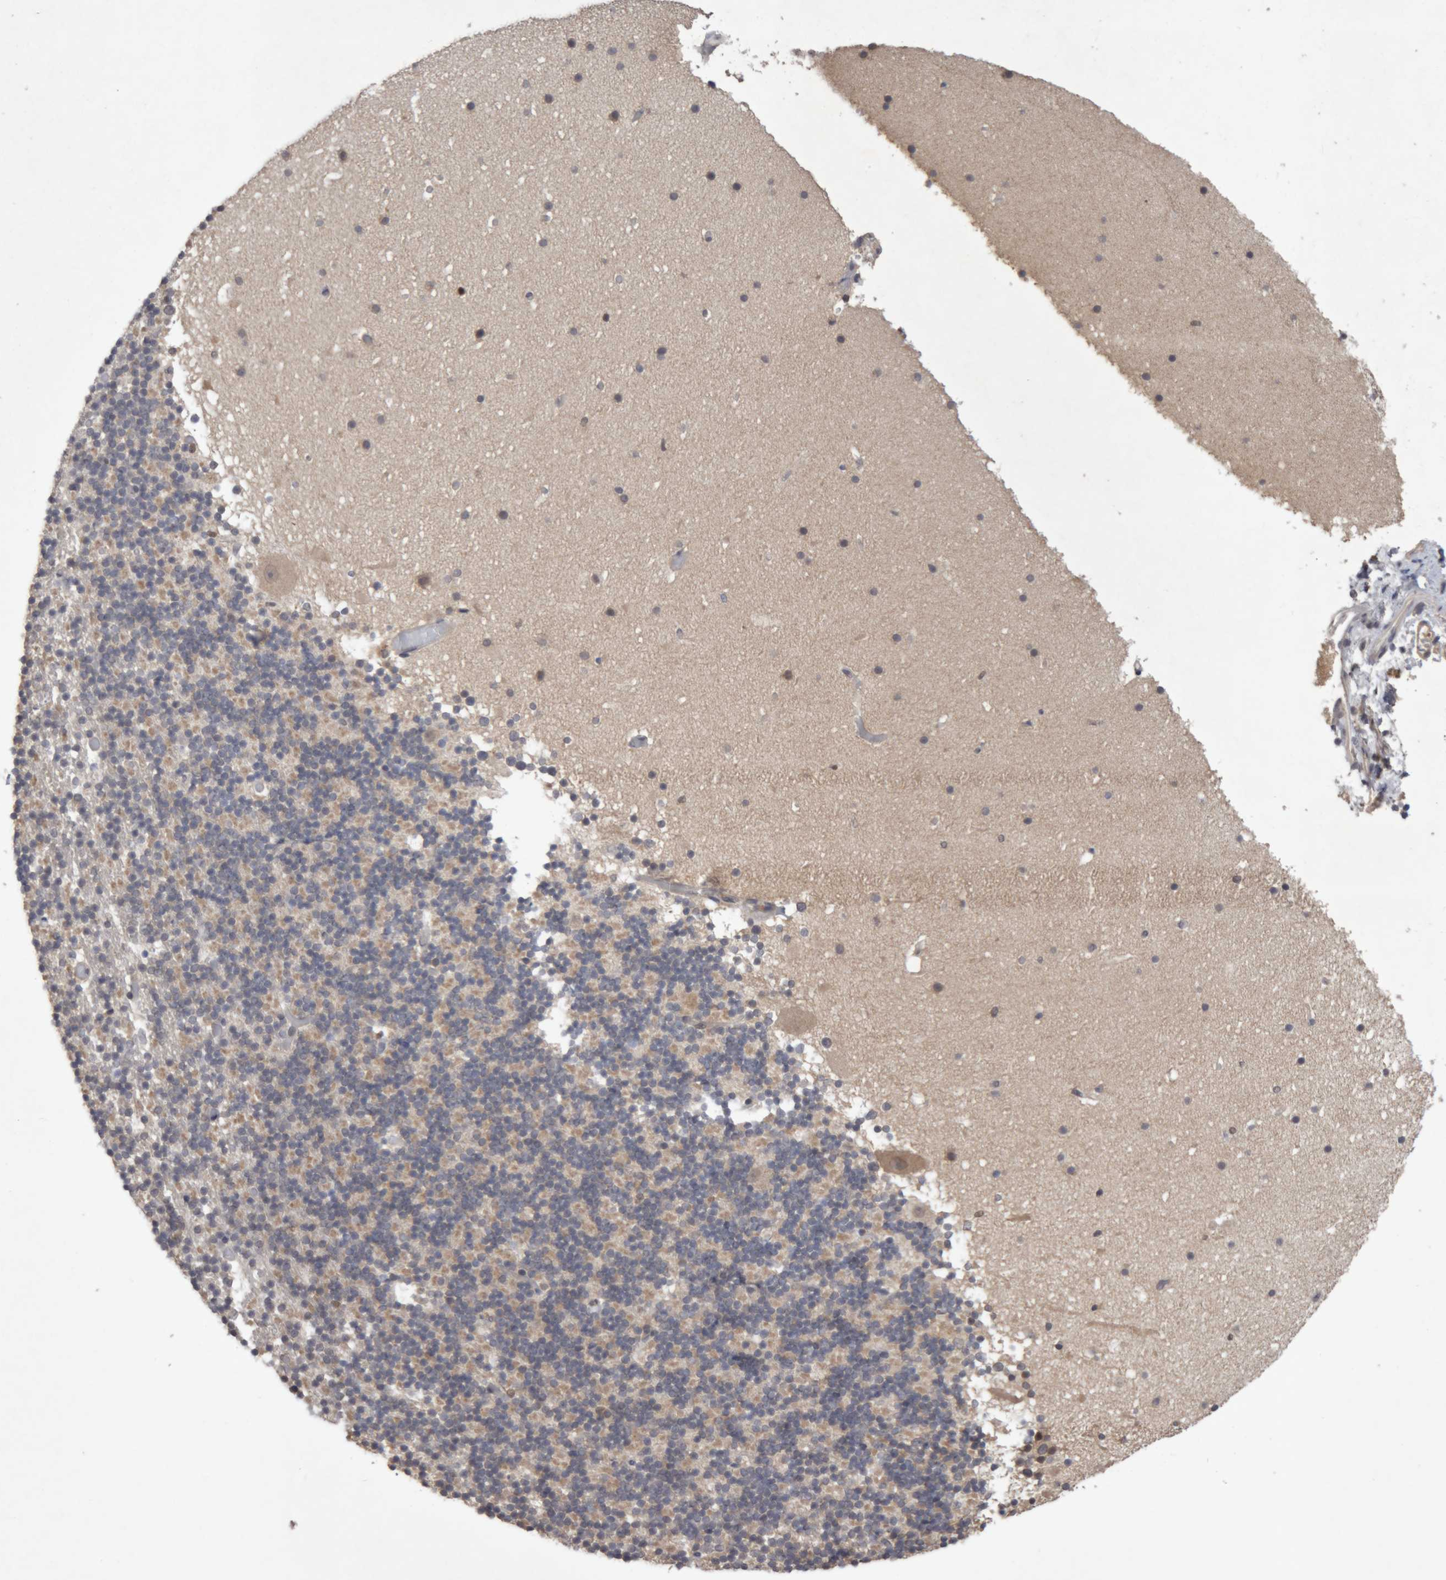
{"staining": {"intensity": "moderate", "quantity": "25%-75%", "location": "cytoplasmic/membranous"}, "tissue": "cerebellum", "cell_type": "Cells in granular layer", "image_type": "normal", "snomed": [{"axis": "morphology", "description": "Normal tissue, NOS"}, {"axis": "topography", "description": "Cerebellum"}], "caption": "Immunohistochemical staining of normal cerebellum demonstrates moderate cytoplasmic/membranous protein positivity in about 25%-75% of cells in granular layer. (DAB (3,3'-diaminobenzidine) = brown stain, brightfield microscopy at high magnification).", "gene": "NFATC2", "patient": {"sex": "male", "age": 57}}